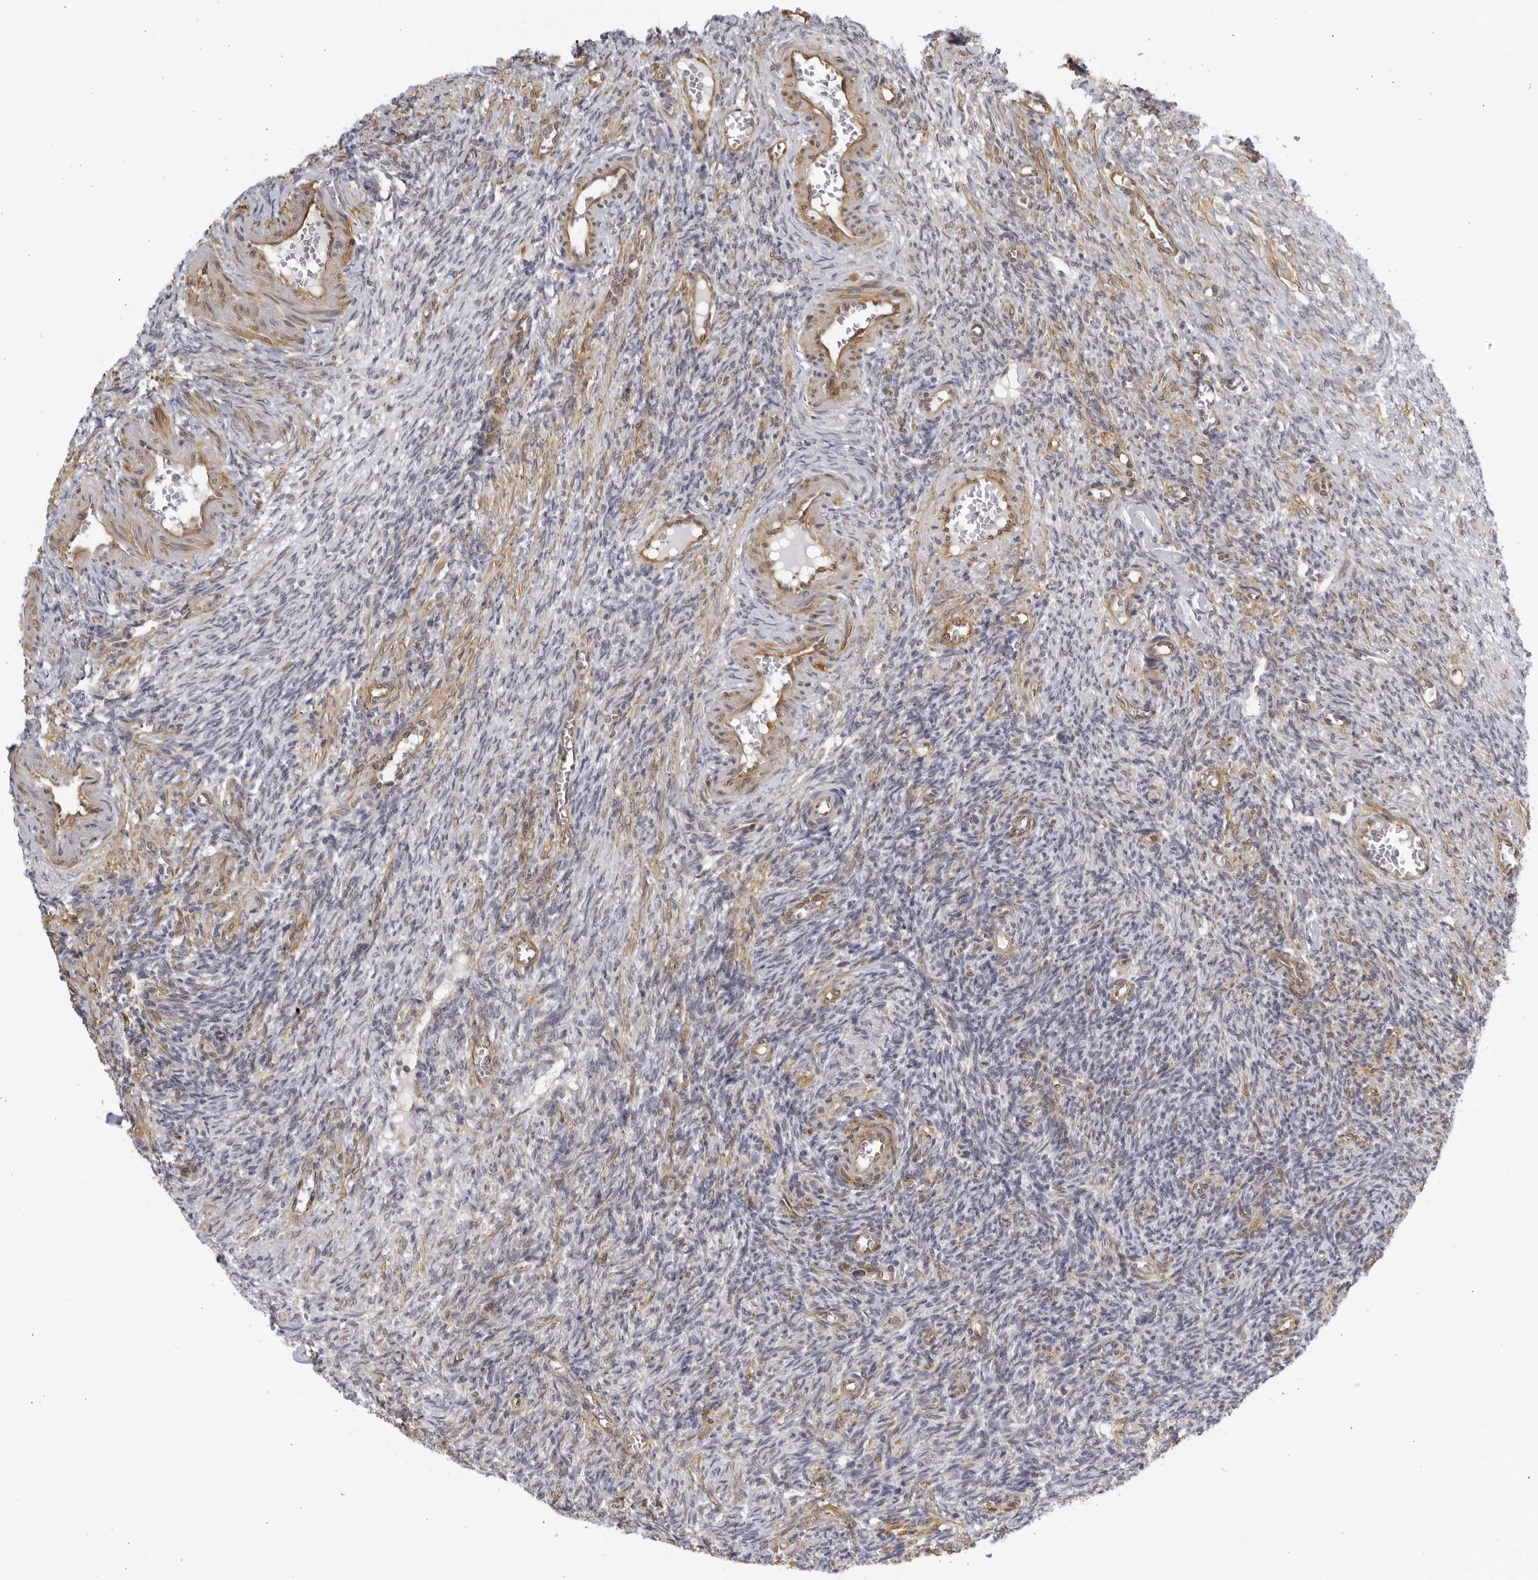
{"staining": {"intensity": "negative", "quantity": "none", "location": "none"}, "tissue": "ovary", "cell_type": "Follicle cells", "image_type": "normal", "snomed": [{"axis": "morphology", "description": "Normal tissue, NOS"}, {"axis": "topography", "description": "Ovary"}], "caption": "Follicle cells show no significant protein expression in benign ovary.", "gene": "SERTAD4", "patient": {"sex": "female", "age": 27}}